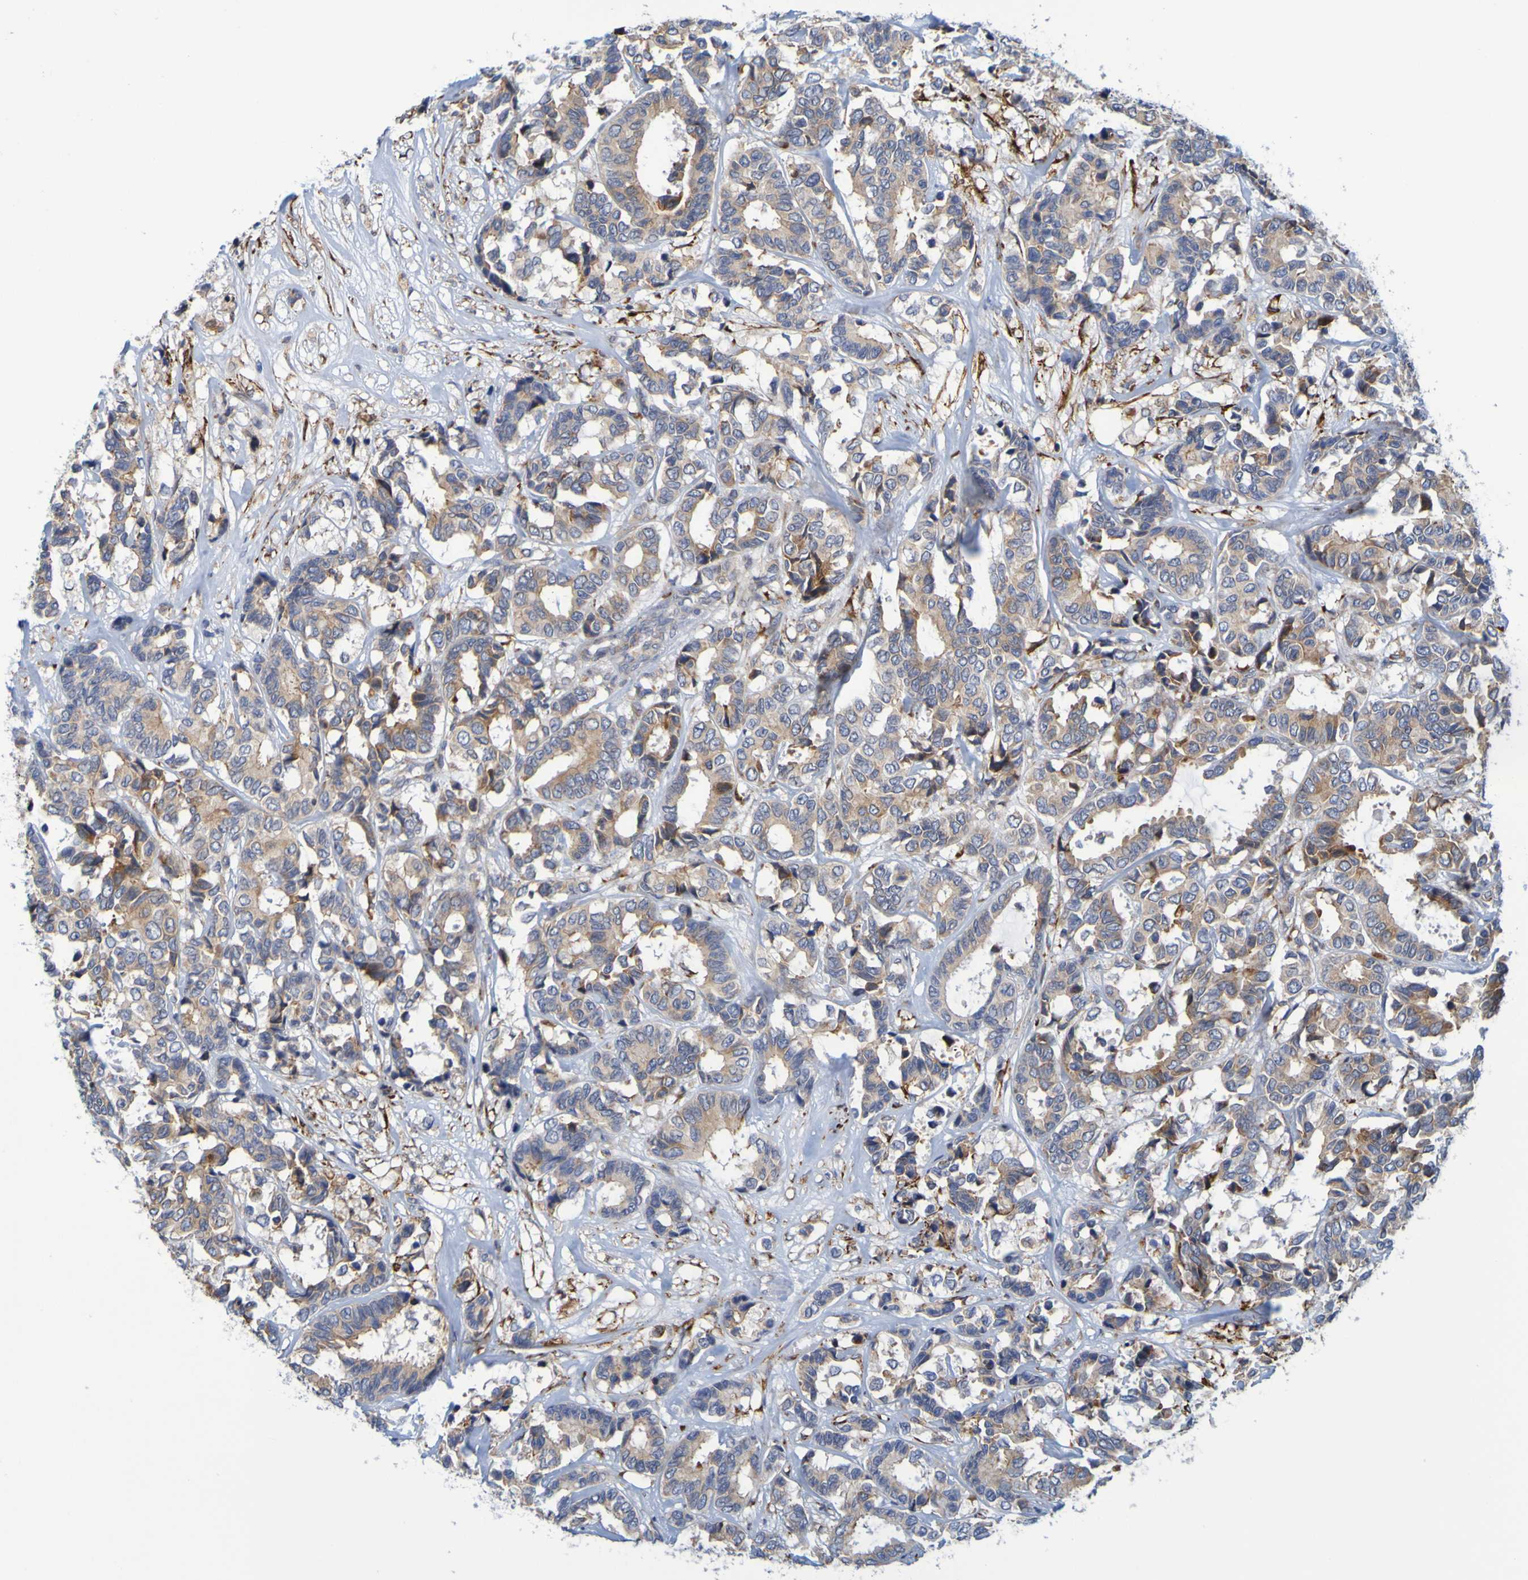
{"staining": {"intensity": "moderate", "quantity": ">75%", "location": "cytoplasmic/membranous"}, "tissue": "breast cancer", "cell_type": "Tumor cells", "image_type": "cancer", "snomed": [{"axis": "morphology", "description": "Duct carcinoma"}, {"axis": "topography", "description": "Breast"}], "caption": "Moderate cytoplasmic/membranous positivity for a protein is seen in approximately >75% of tumor cells of breast cancer (infiltrating ductal carcinoma) using immunohistochemistry (IHC).", "gene": "SIL1", "patient": {"sex": "female", "age": 87}}